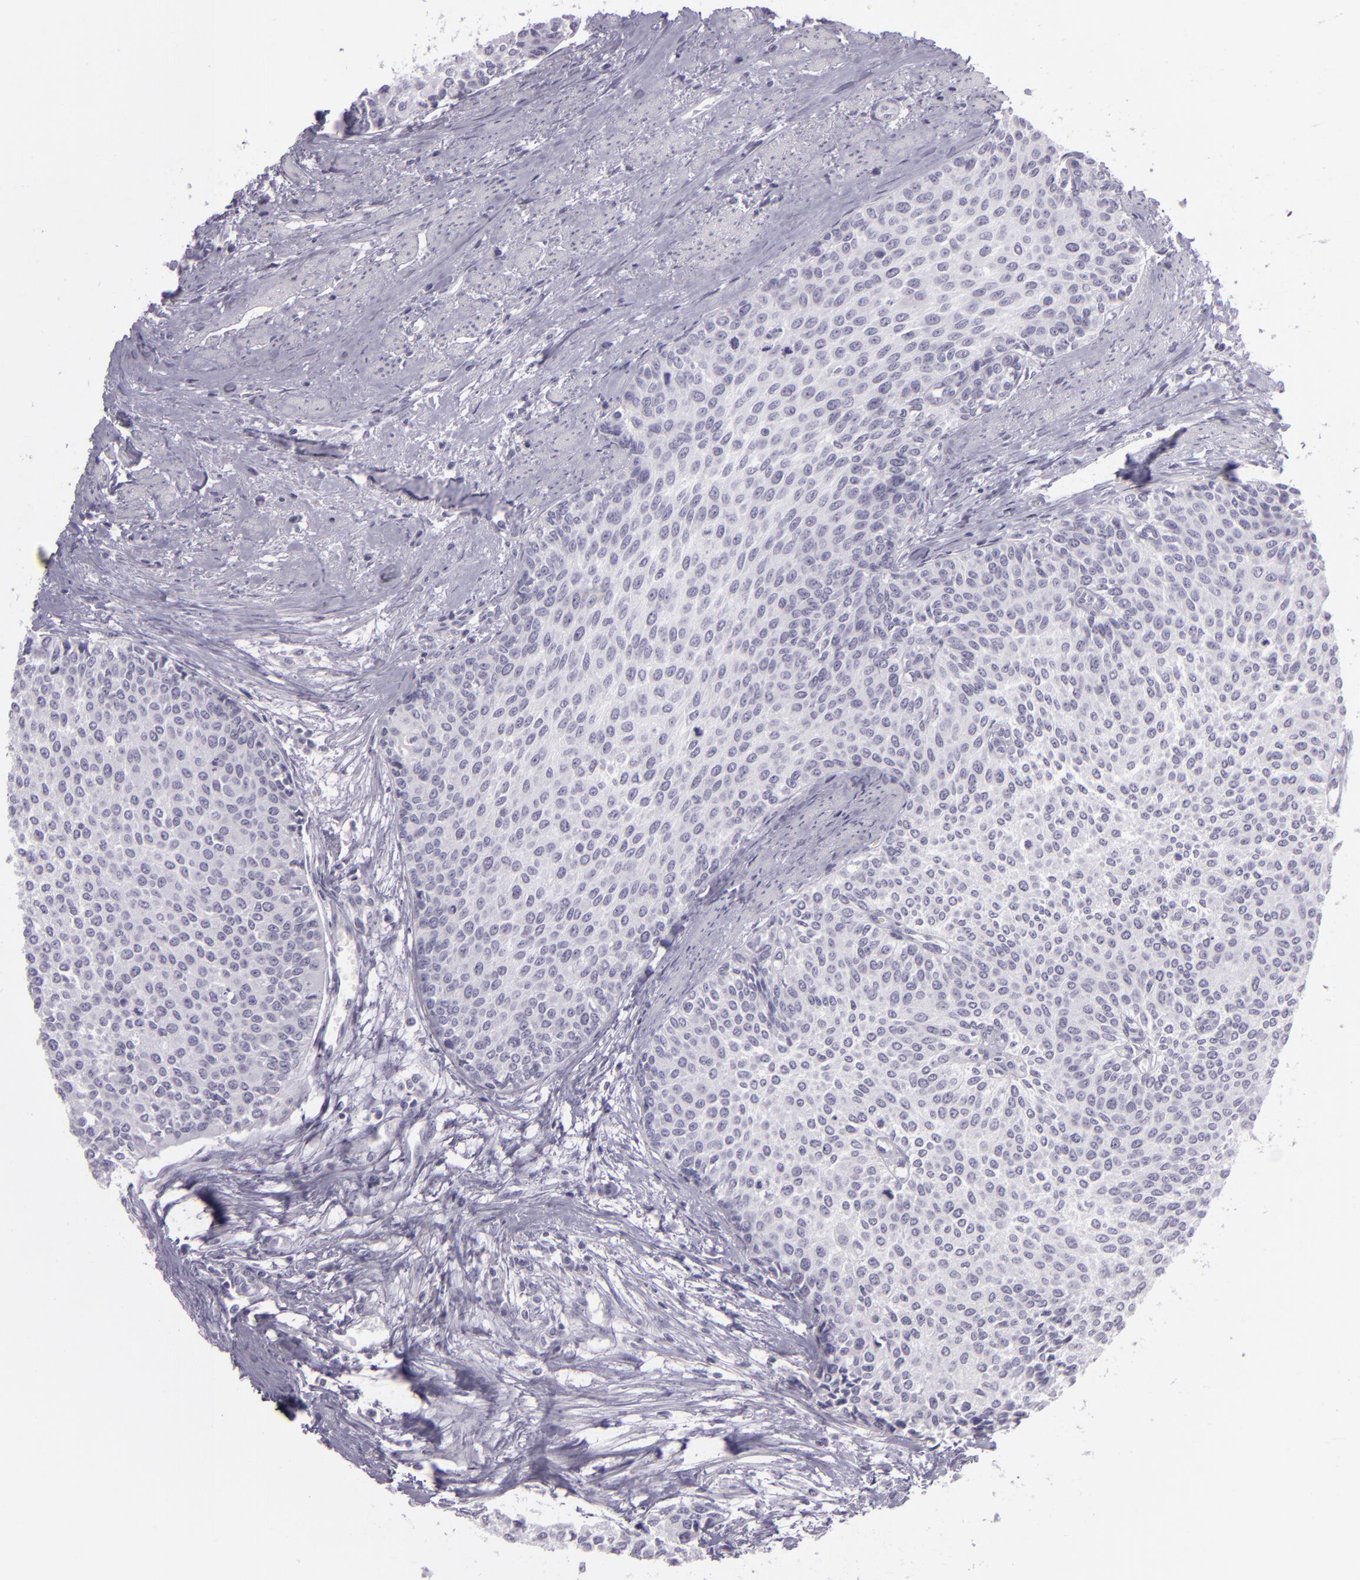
{"staining": {"intensity": "negative", "quantity": "none", "location": "none"}, "tissue": "urothelial cancer", "cell_type": "Tumor cells", "image_type": "cancer", "snomed": [{"axis": "morphology", "description": "Urothelial carcinoma, Low grade"}, {"axis": "topography", "description": "Urinary bladder"}], "caption": "An IHC photomicrograph of urothelial carcinoma (low-grade) is shown. There is no staining in tumor cells of urothelial carcinoma (low-grade).", "gene": "MCM3", "patient": {"sex": "female", "age": 73}}